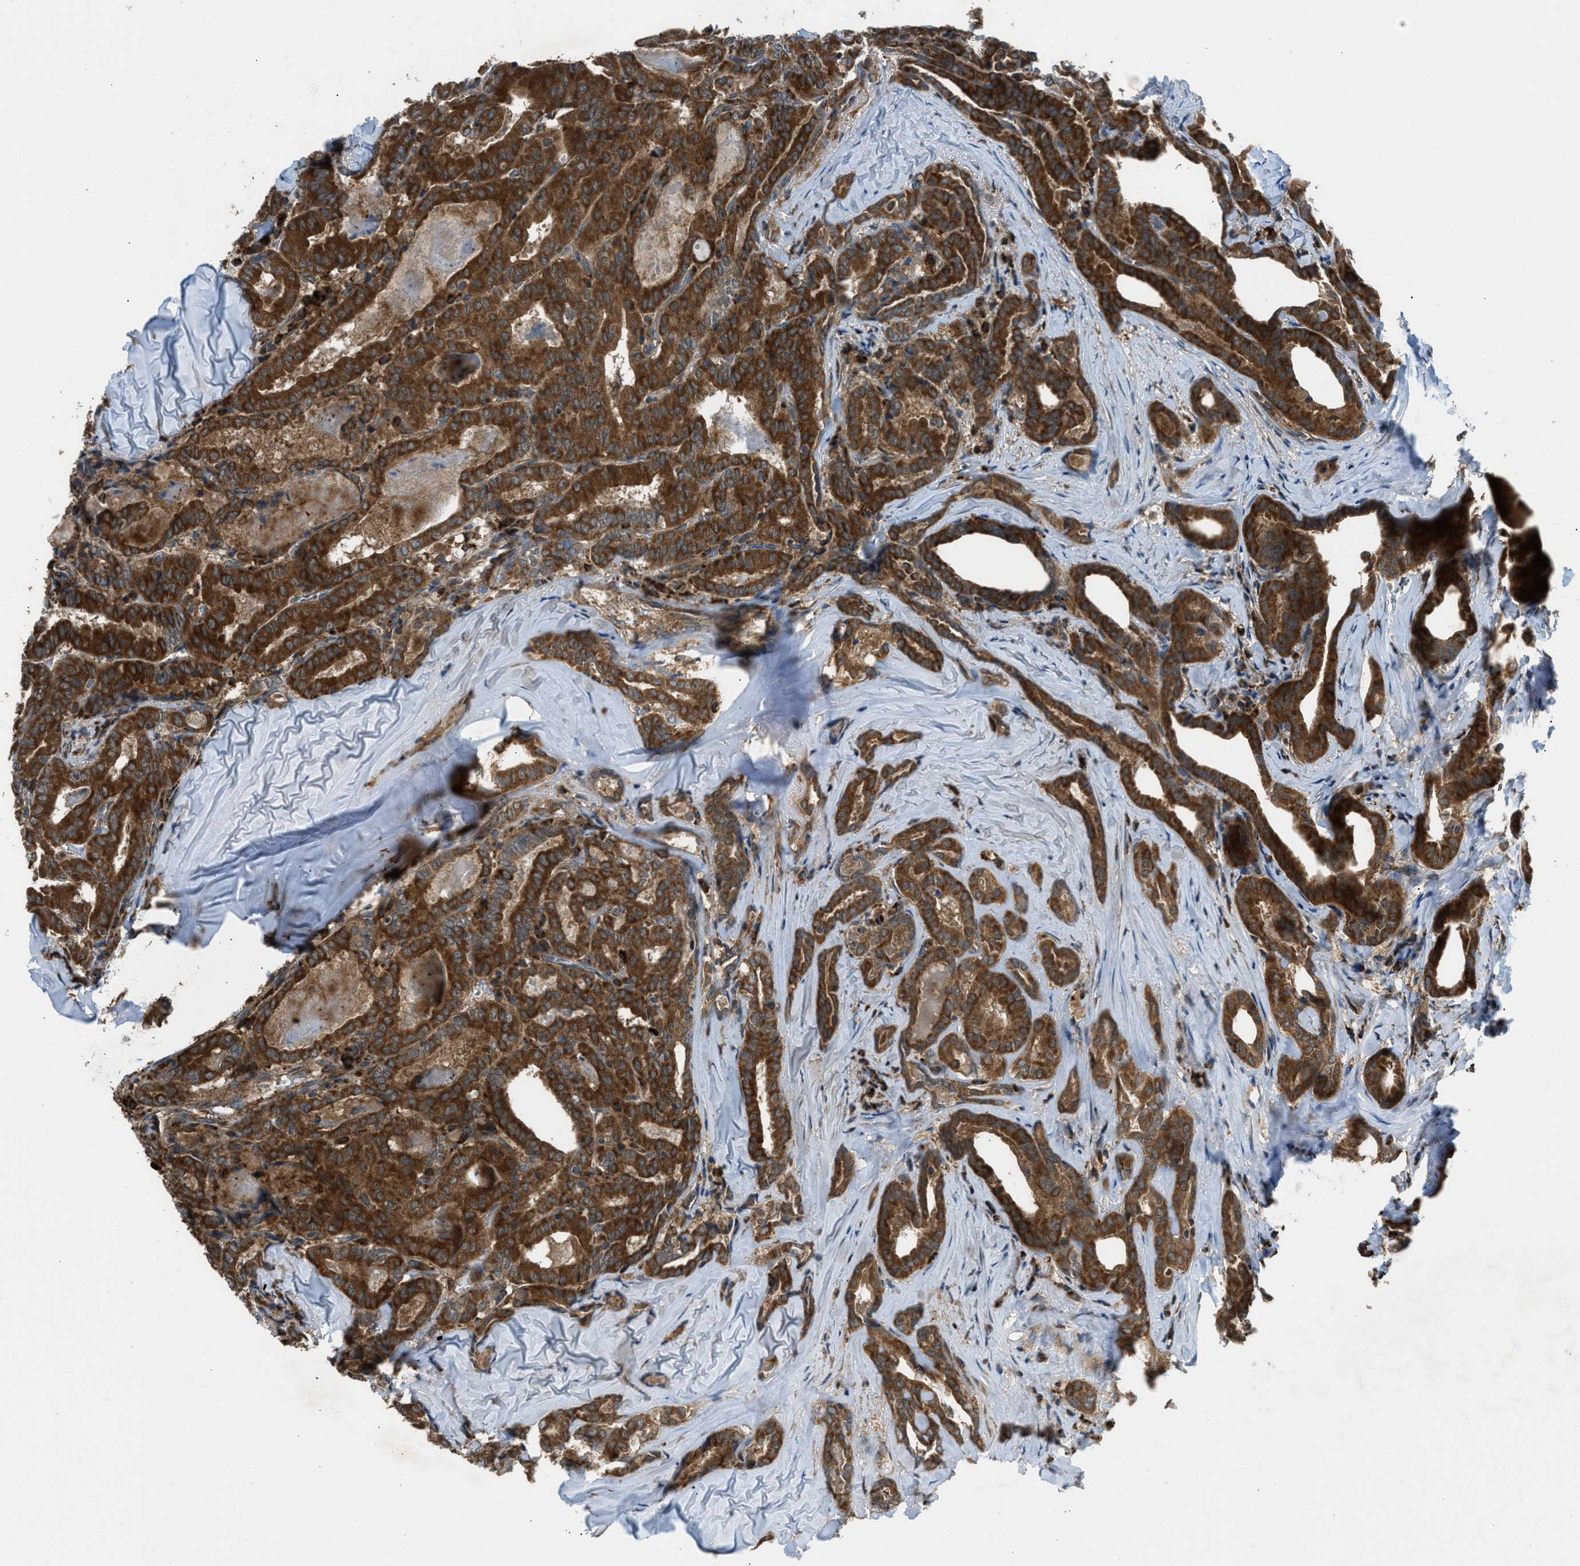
{"staining": {"intensity": "strong", "quantity": ">75%", "location": "cytoplasmic/membranous"}, "tissue": "thyroid cancer", "cell_type": "Tumor cells", "image_type": "cancer", "snomed": [{"axis": "morphology", "description": "Papillary adenocarcinoma, NOS"}, {"axis": "topography", "description": "Thyroid gland"}], "caption": "Thyroid cancer stained with a brown dye reveals strong cytoplasmic/membranous positive positivity in about >75% of tumor cells.", "gene": "SESN2", "patient": {"sex": "female", "age": 42}}